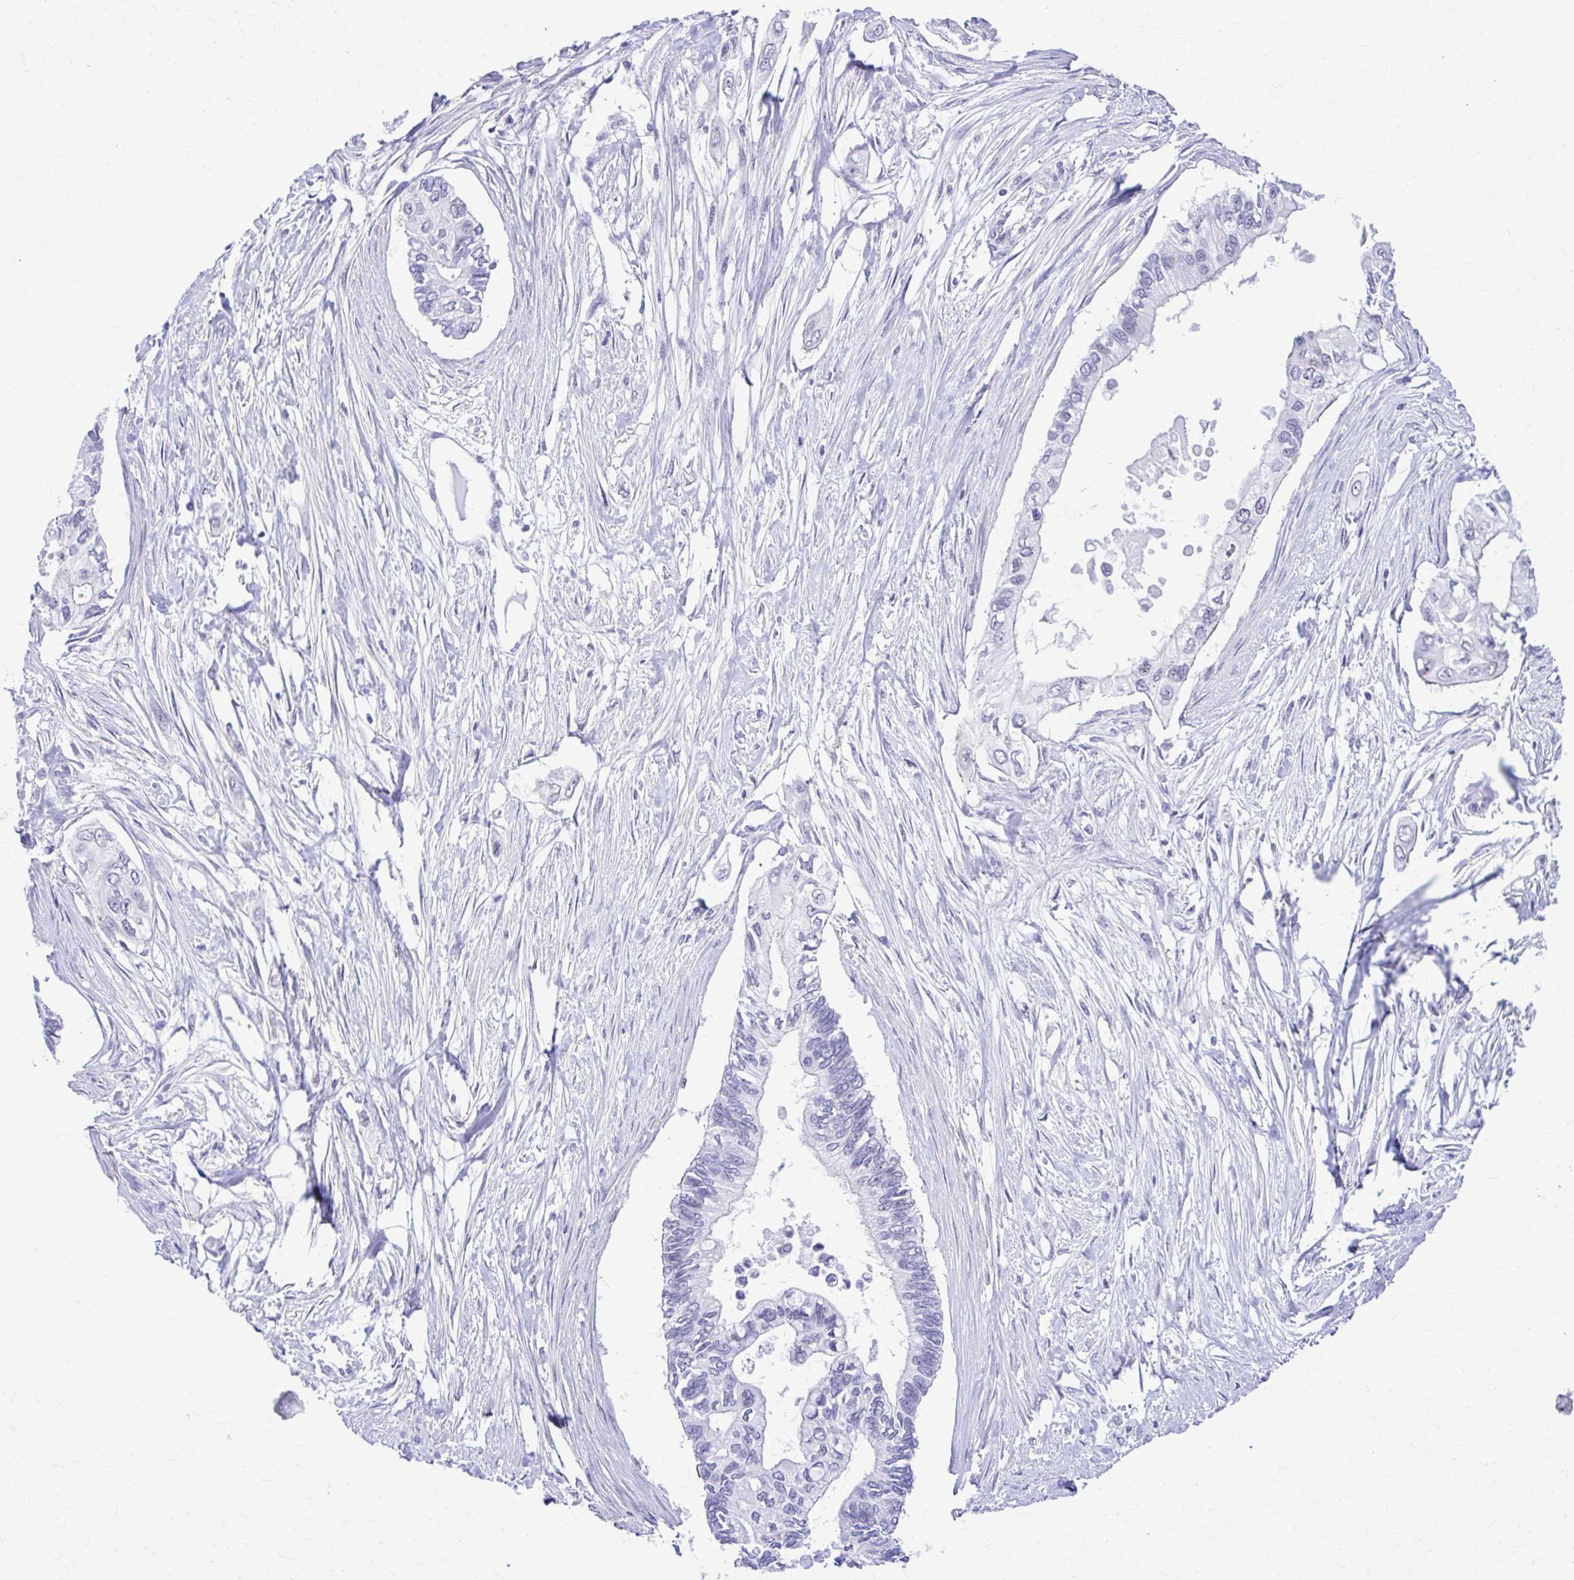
{"staining": {"intensity": "negative", "quantity": "none", "location": "none"}, "tissue": "pancreatic cancer", "cell_type": "Tumor cells", "image_type": "cancer", "snomed": [{"axis": "morphology", "description": "Adenocarcinoma, NOS"}, {"axis": "topography", "description": "Pancreas"}], "caption": "Pancreatic cancer (adenocarcinoma) was stained to show a protein in brown. There is no significant staining in tumor cells.", "gene": "RASL11B", "patient": {"sex": "female", "age": 63}}